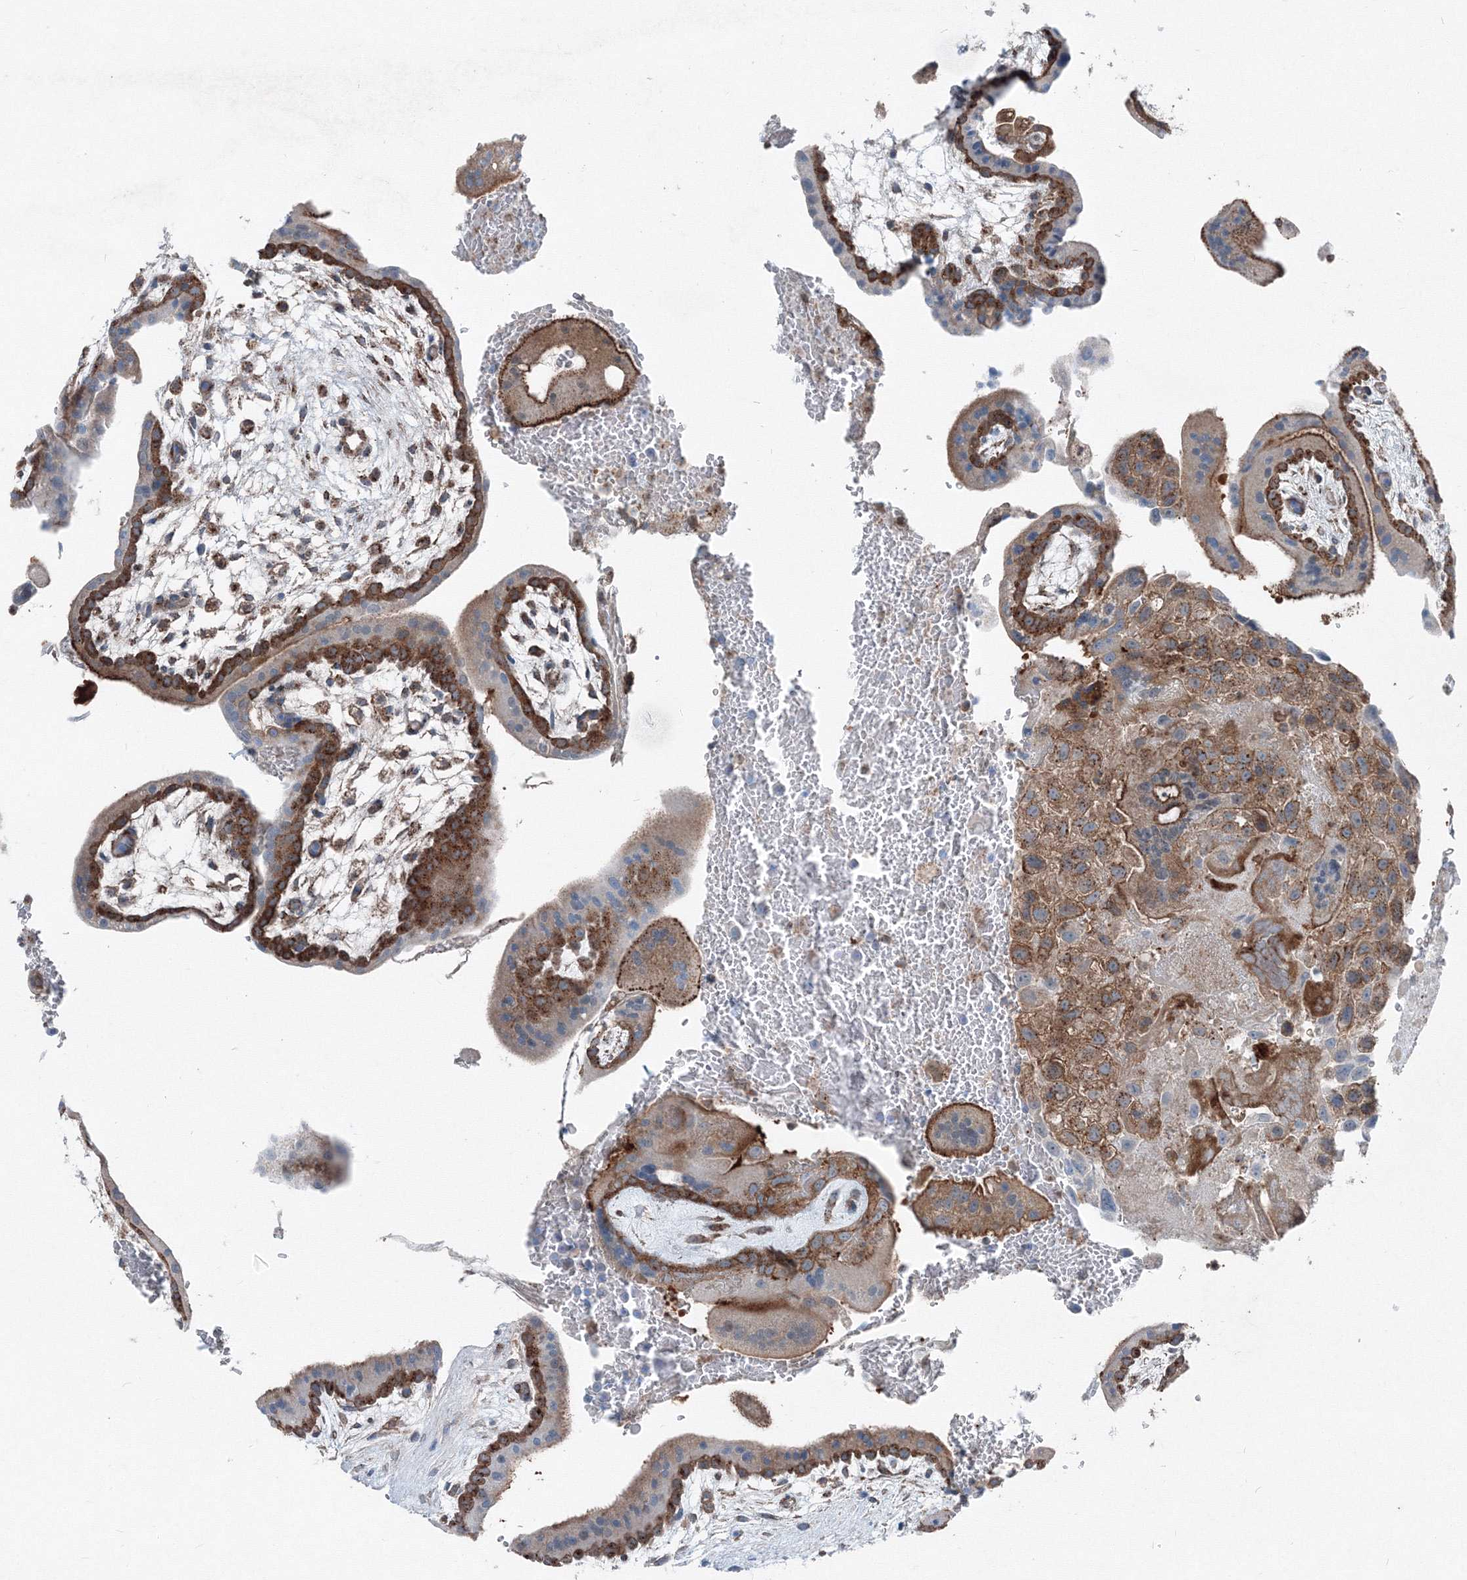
{"staining": {"intensity": "moderate", "quantity": ">75%", "location": "cytoplasmic/membranous"}, "tissue": "placenta", "cell_type": "Decidual cells", "image_type": "normal", "snomed": [{"axis": "morphology", "description": "Normal tissue, NOS"}, {"axis": "topography", "description": "Placenta"}], "caption": "An immunohistochemistry photomicrograph of normal tissue is shown. Protein staining in brown highlights moderate cytoplasmic/membranous positivity in placenta within decidual cells. (Brightfield microscopy of DAB IHC at high magnification).", "gene": "TPRKB", "patient": {"sex": "female", "age": 35}}